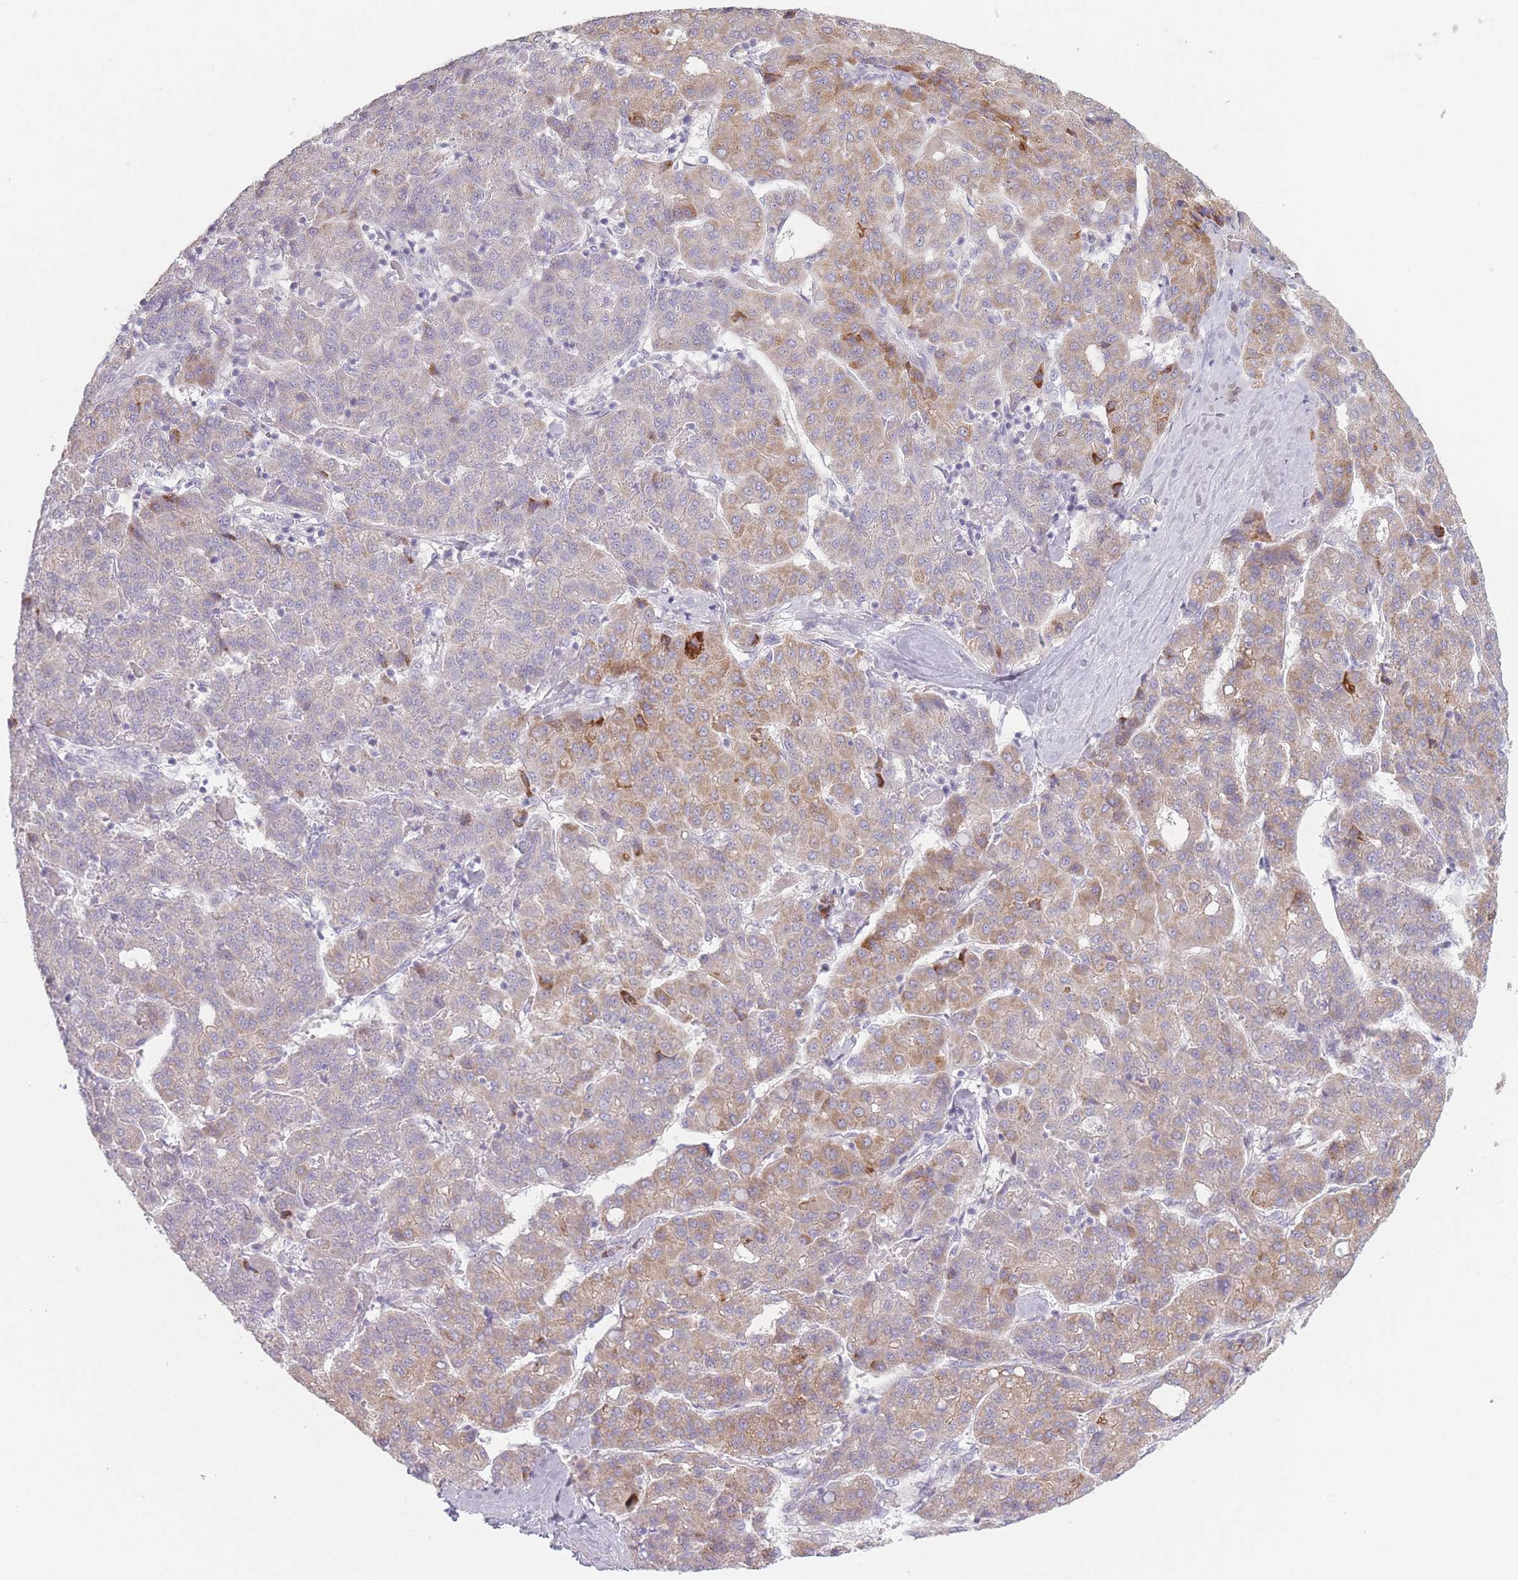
{"staining": {"intensity": "weak", "quantity": ">75%", "location": "cytoplasmic/membranous"}, "tissue": "liver cancer", "cell_type": "Tumor cells", "image_type": "cancer", "snomed": [{"axis": "morphology", "description": "Carcinoma, Hepatocellular, NOS"}, {"axis": "topography", "description": "Liver"}], "caption": "Liver hepatocellular carcinoma tissue reveals weak cytoplasmic/membranous positivity in about >75% of tumor cells (Brightfield microscopy of DAB IHC at high magnification).", "gene": "RASL10B", "patient": {"sex": "male", "age": 65}}